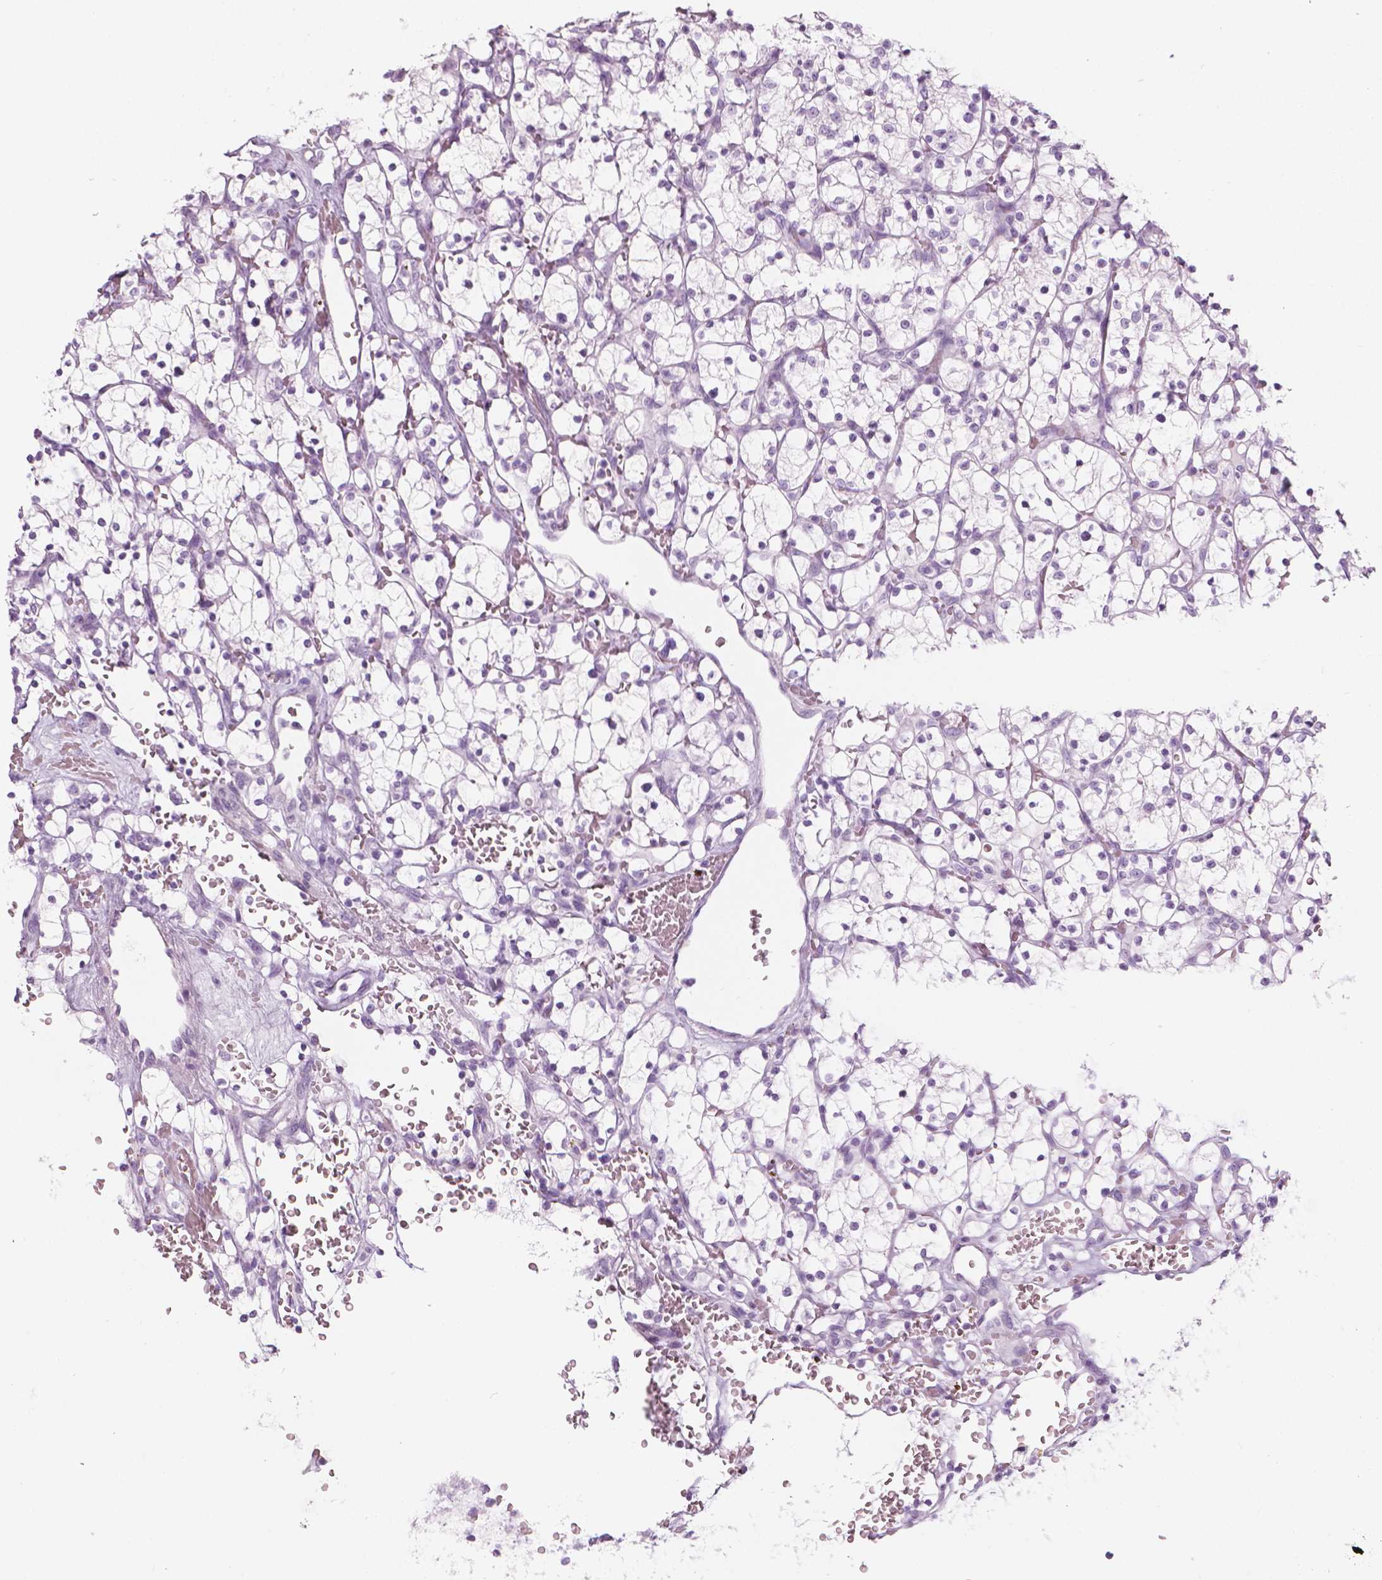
{"staining": {"intensity": "negative", "quantity": "none", "location": "none"}, "tissue": "renal cancer", "cell_type": "Tumor cells", "image_type": "cancer", "snomed": [{"axis": "morphology", "description": "Adenocarcinoma, NOS"}, {"axis": "topography", "description": "Kidney"}], "caption": "Image shows no protein expression in tumor cells of adenocarcinoma (renal) tissue.", "gene": "SCG3", "patient": {"sex": "female", "age": 64}}